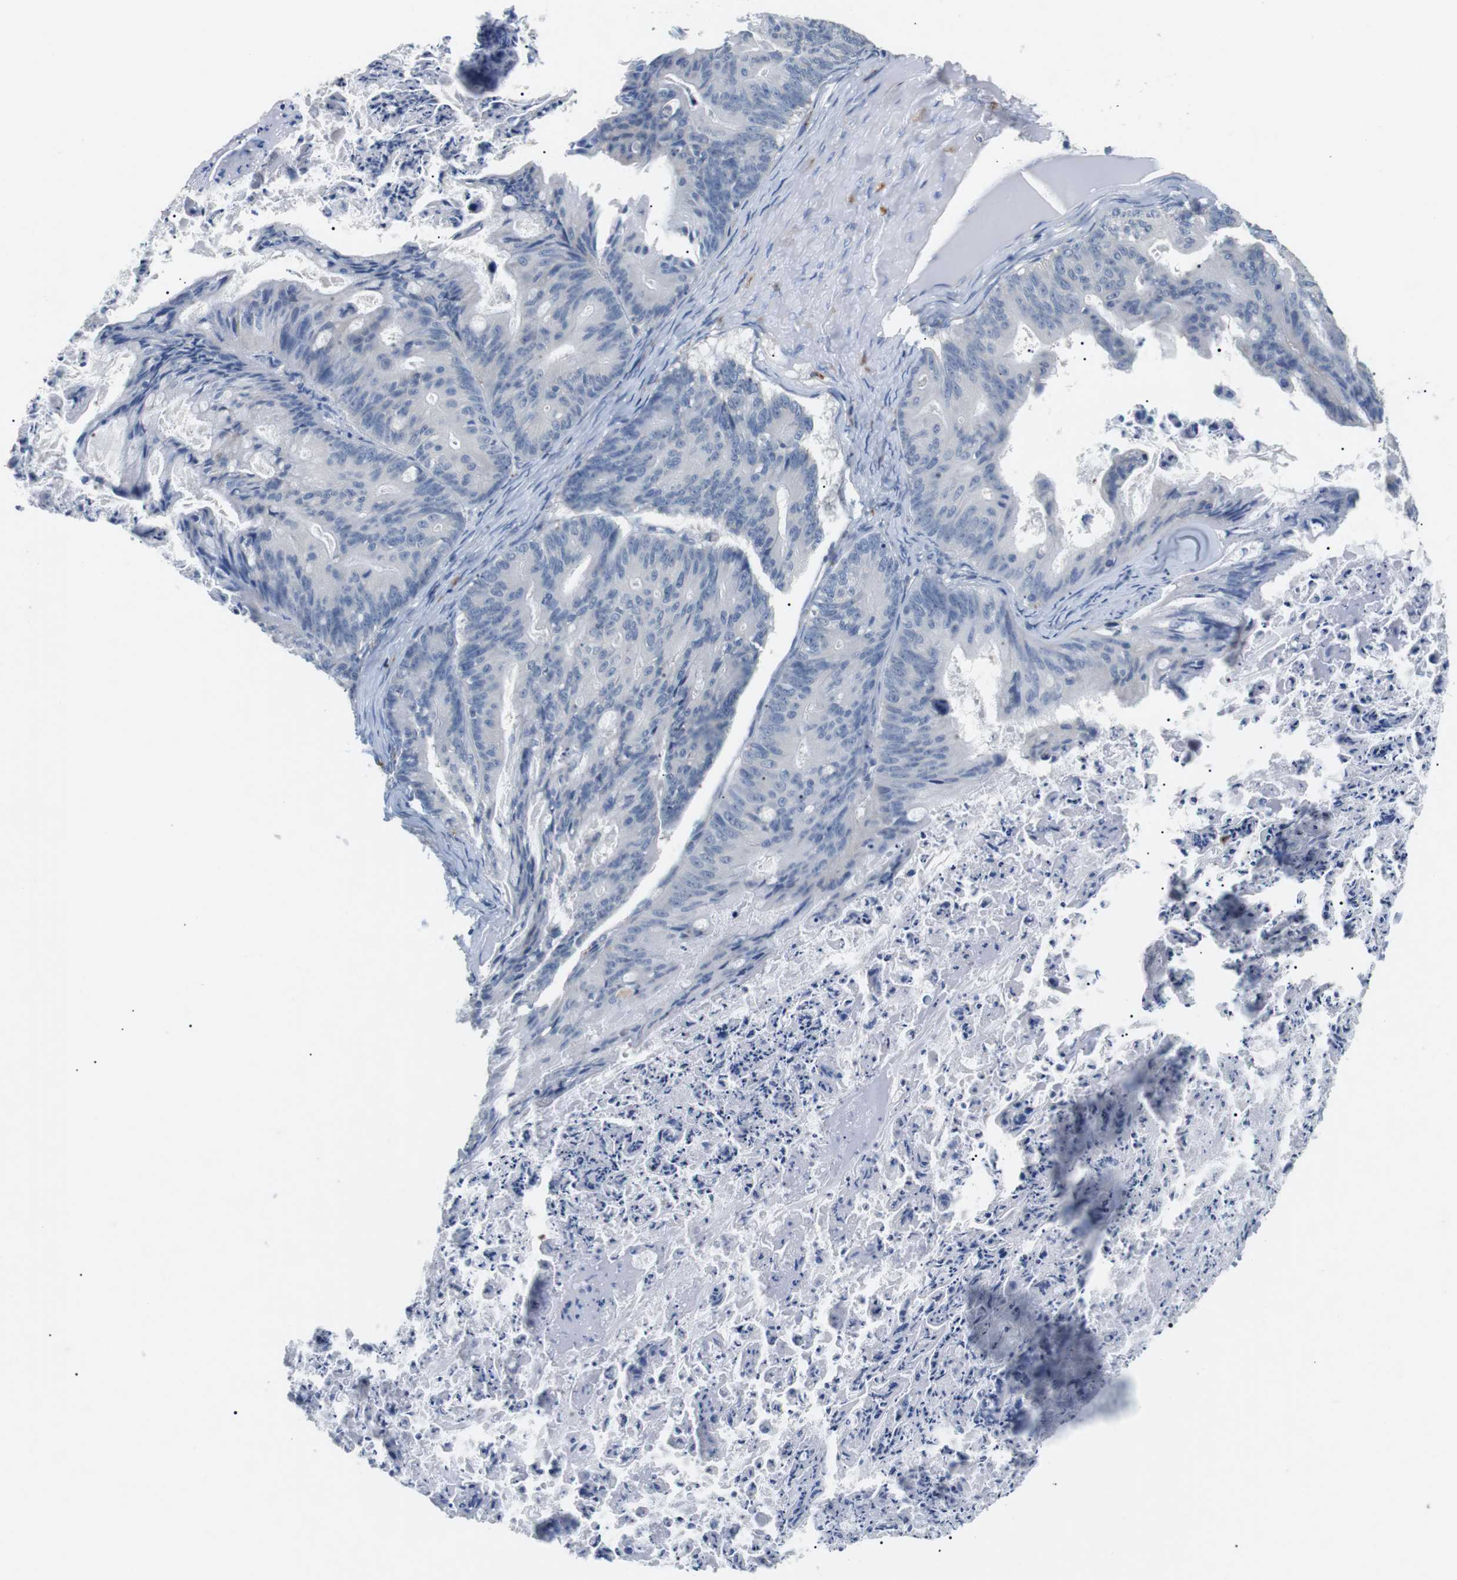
{"staining": {"intensity": "negative", "quantity": "none", "location": "none"}, "tissue": "ovarian cancer", "cell_type": "Tumor cells", "image_type": "cancer", "snomed": [{"axis": "morphology", "description": "Cystadenocarcinoma, mucinous, NOS"}, {"axis": "topography", "description": "Ovary"}], "caption": "A high-resolution image shows IHC staining of ovarian cancer, which reveals no significant expression in tumor cells.", "gene": "FCGRT", "patient": {"sex": "female", "age": 37}}